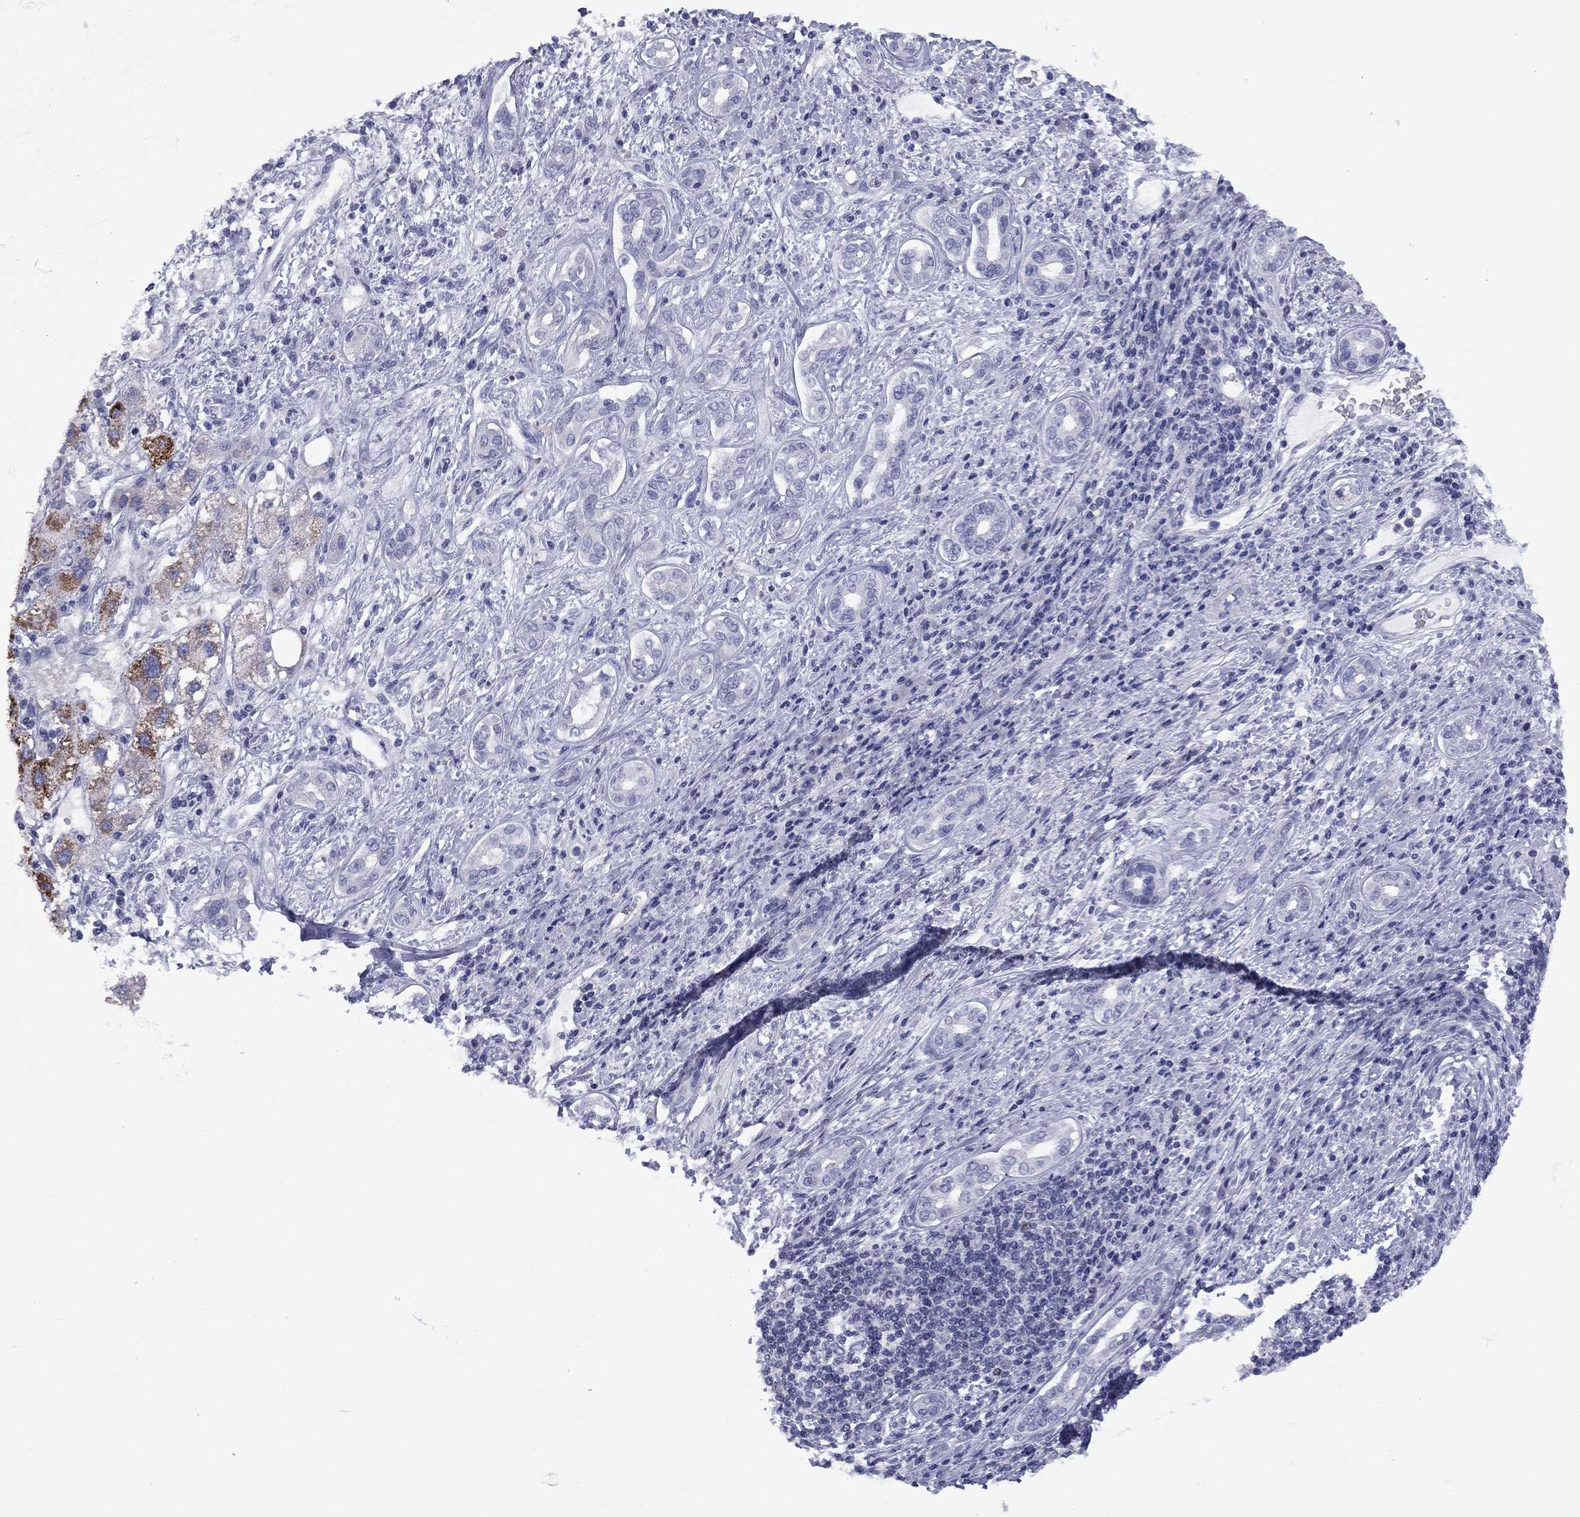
{"staining": {"intensity": "strong", "quantity": "<25%", "location": "cytoplasmic/membranous"}, "tissue": "liver cancer", "cell_type": "Tumor cells", "image_type": "cancer", "snomed": [{"axis": "morphology", "description": "Carcinoma, Hepatocellular, NOS"}, {"axis": "topography", "description": "Liver"}], "caption": "Immunohistochemical staining of liver hepatocellular carcinoma reveals strong cytoplasmic/membranous protein staining in about <25% of tumor cells.", "gene": "CACNA1A", "patient": {"sex": "male", "age": 65}}